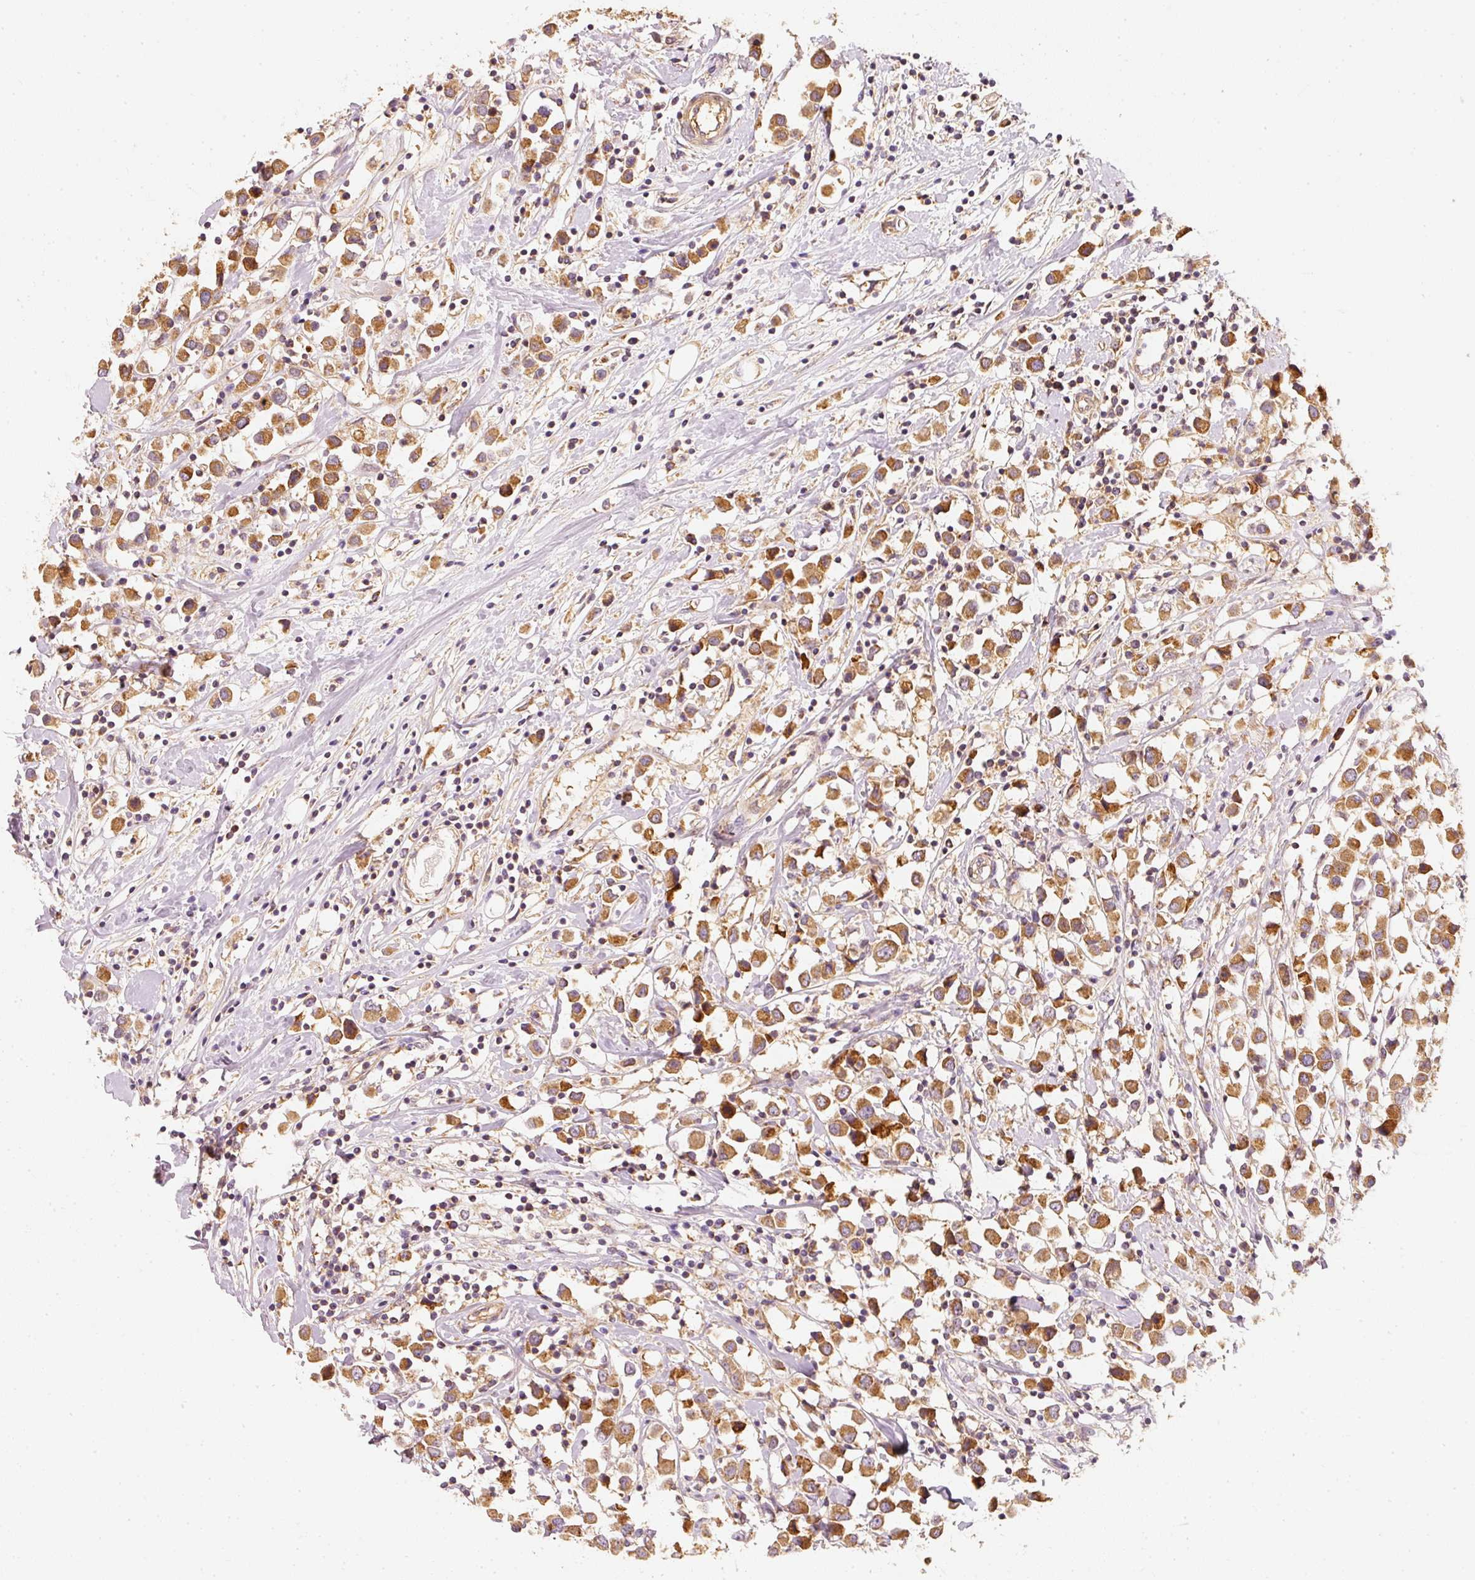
{"staining": {"intensity": "moderate", "quantity": ">75%", "location": "cytoplasmic/membranous"}, "tissue": "breast cancer", "cell_type": "Tumor cells", "image_type": "cancer", "snomed": [{"axis": "morphology", "description": "Duct carcinoma"}, {"axis": "topography", "description": "Breast"}], "caption": "Immunohistochemistry micrograph of human breast cancer (infiltrating ductal carcinoma) stained for a protein (brown), which reveals medium levels of moderate cytoplasmic/membranous staining in approximately >75% of tumor cells.", "gene": "TOMM40", "patient": {"sex": "female", "age": 61}}